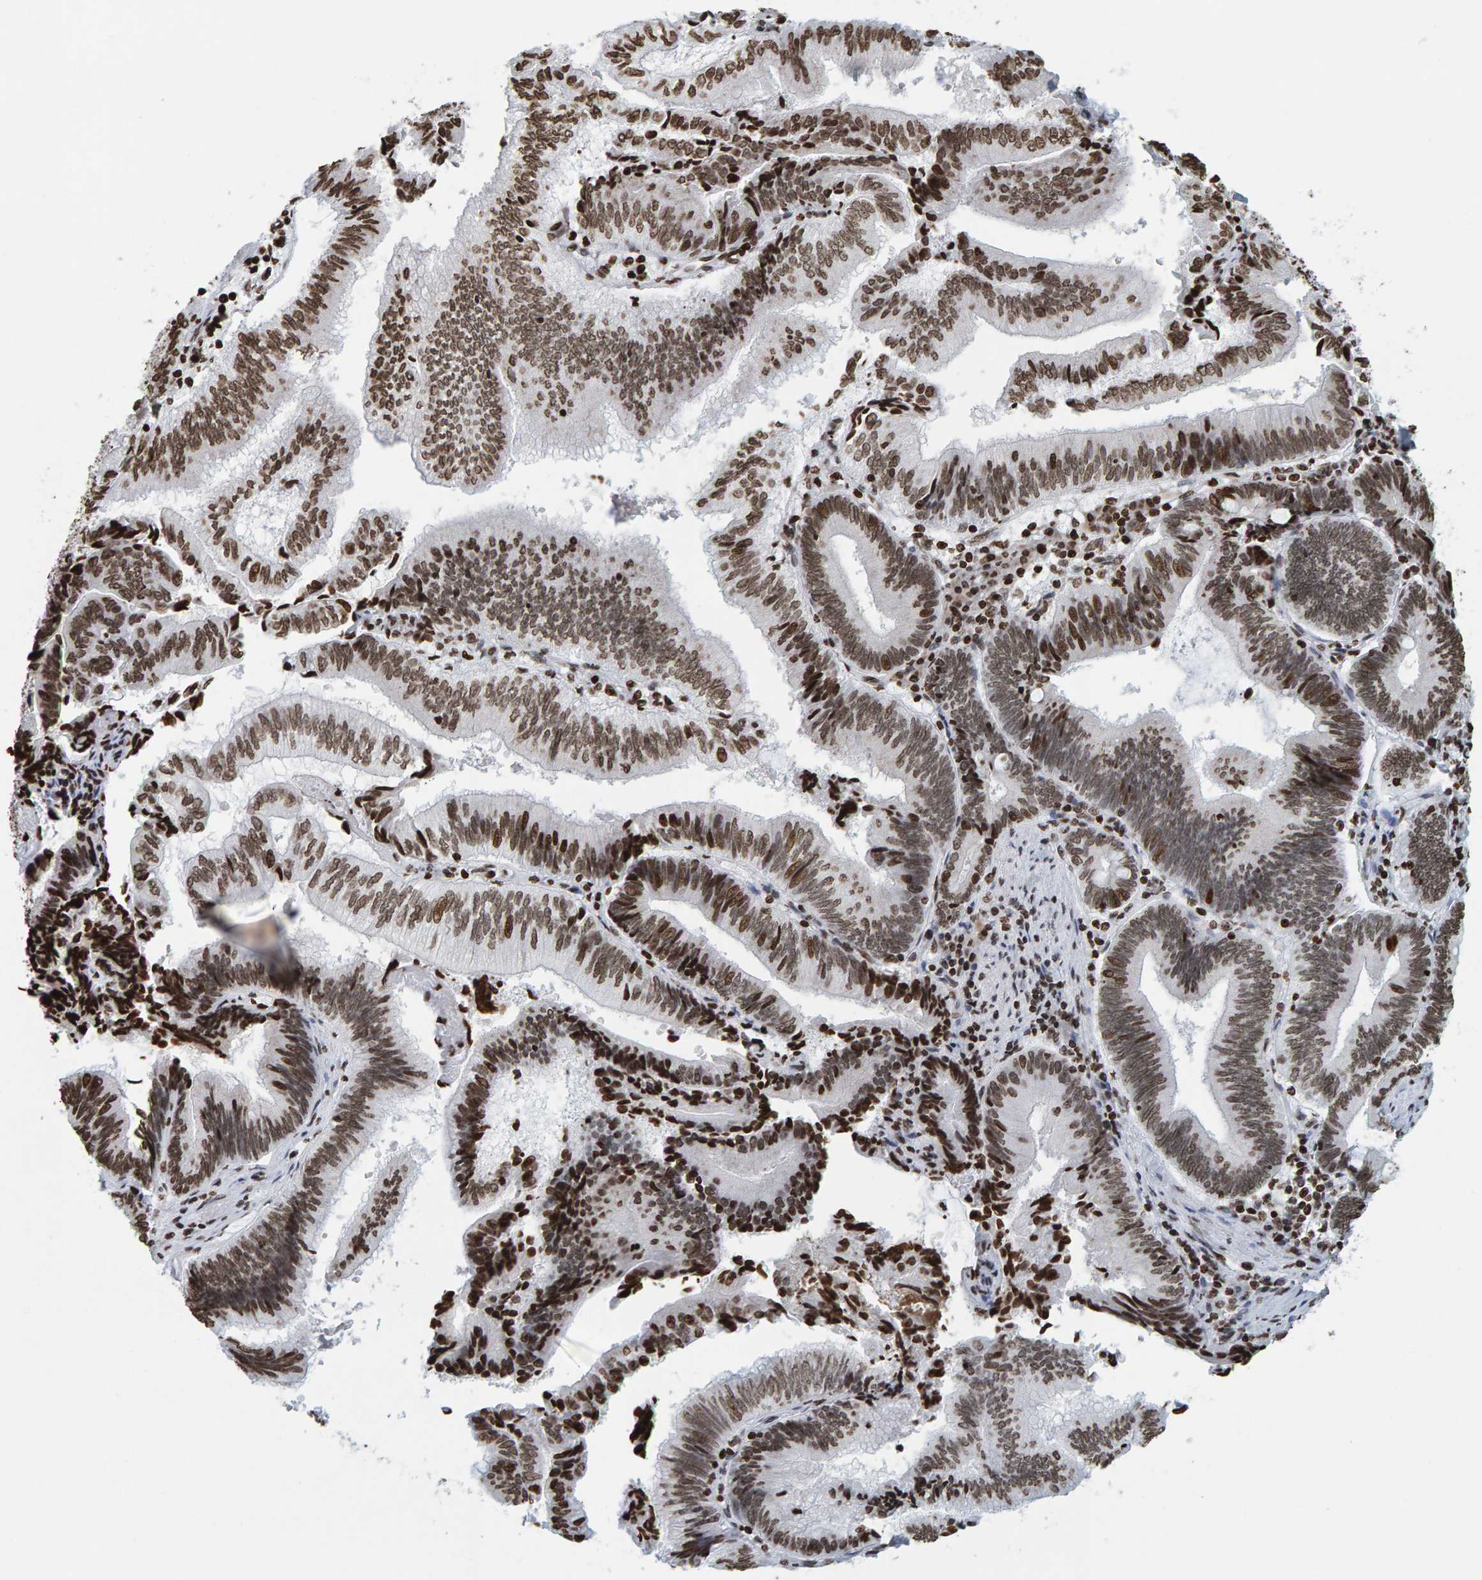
{"staining": {"intensity": "strong", "quantity": ">75%", "location": "nuclear"}, "tissue": "pancreatic cancer", "cell_type": "Tumor cells", "image_type": "cancer", "snomed": [{"axis": "morphology", "description": "Adenocarcinoma, NOS"}, {"axis": "topography", "description": "Pancreas"}], "caption": "Strong nuclear staining is appreciated in approximately >75% of tumor cells in pancreatic cancer. (Brightfield microscopy of DAB IHC at high magnification).", "gene": "BRF2", "patient": {"sex": "male", "age": 82}}